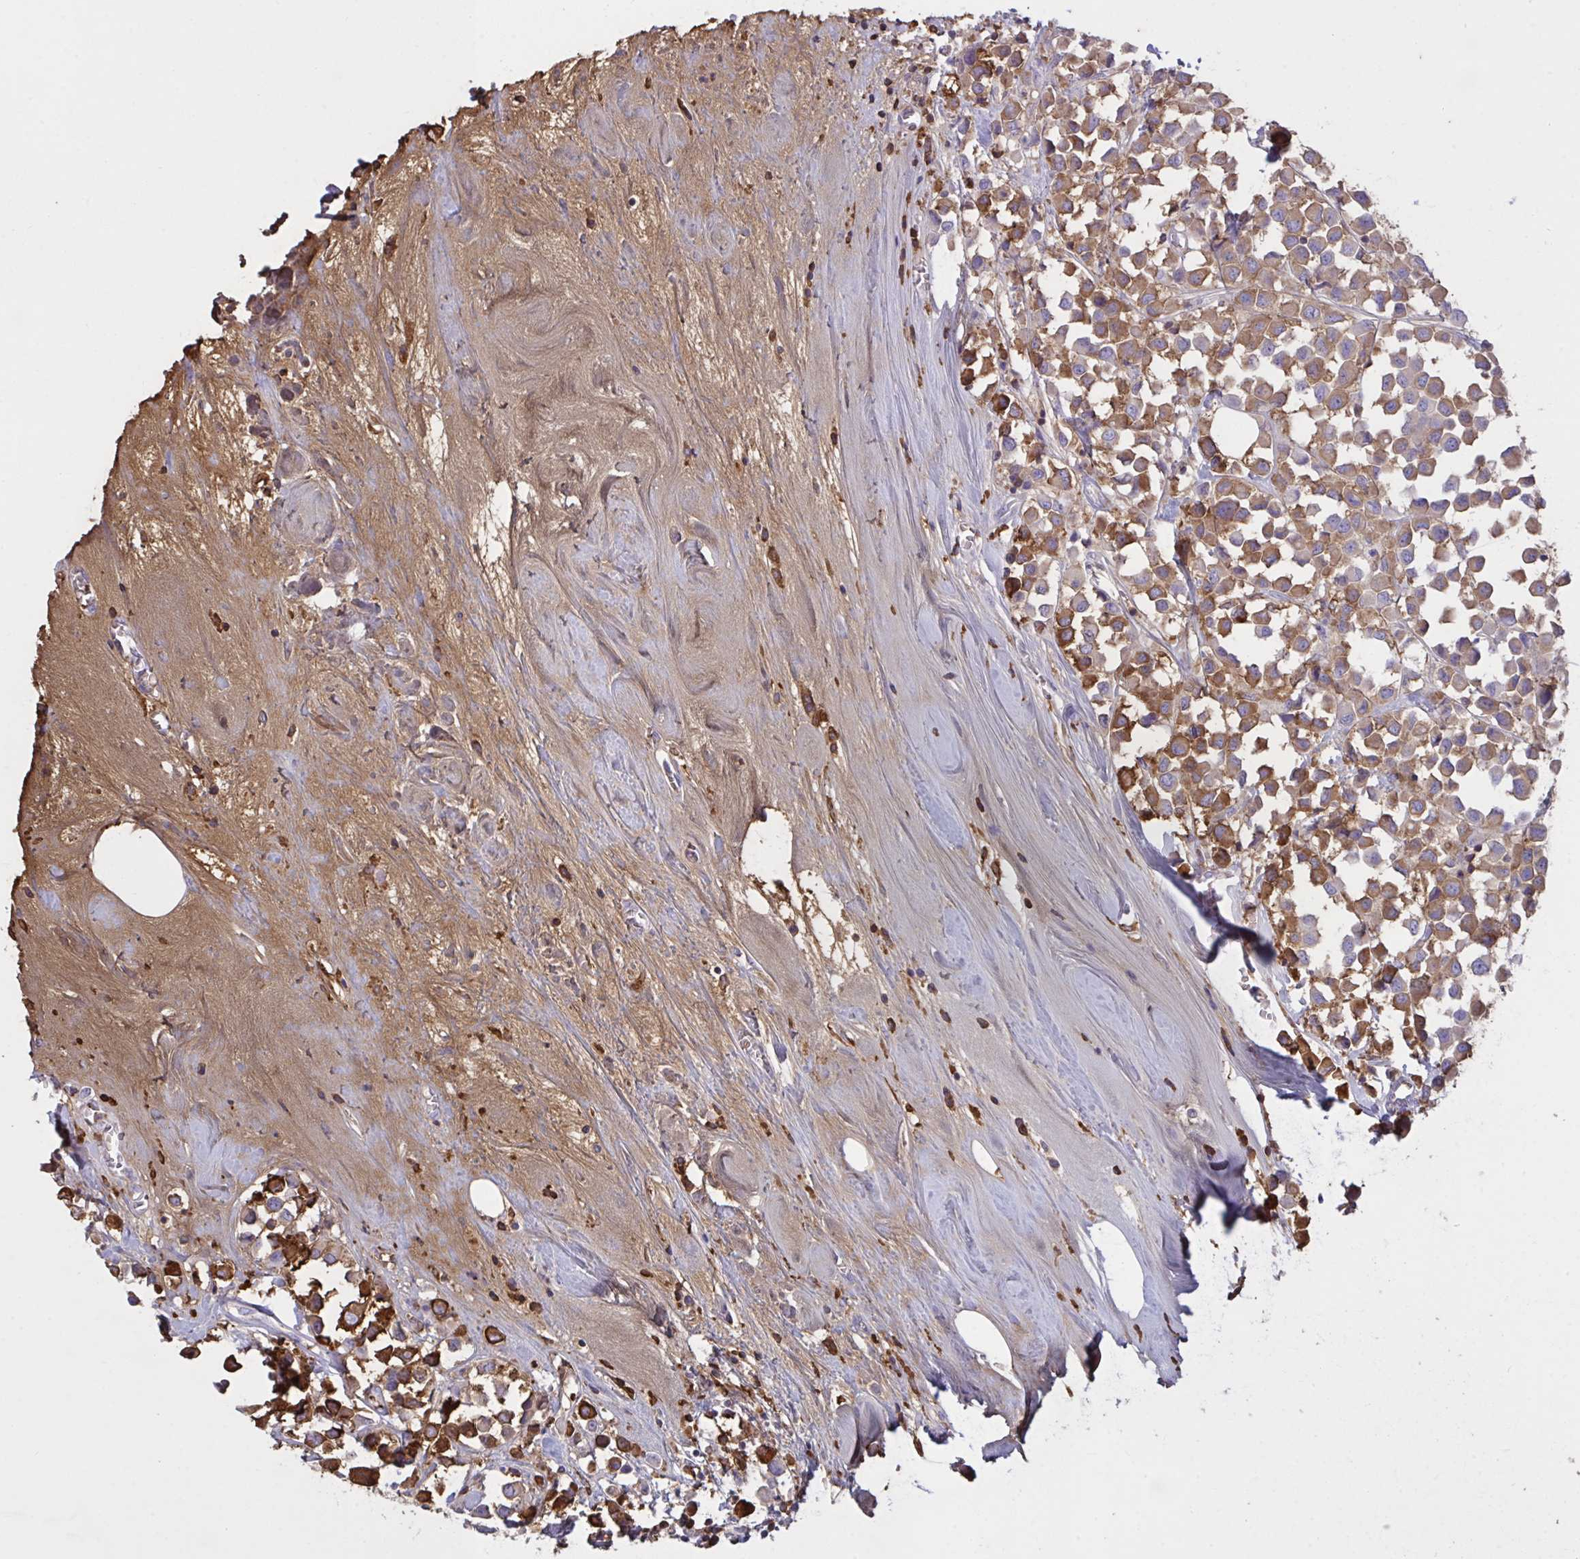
{"staining": {"intensity": "moderate", "quantity": ">75%", "location": "cytoplasmic/membranous"}, "tissue": "breast cancer", "cell_type": "Tumor cells", "image_type": "cancer", "snomed": [{"axis": "morphology", "description": "Duct carcinoma"}, {"axis": "topography", "description": "Breast"}], "caption": "Approximately >75% of tumor cells in human breast intraductal carcinoma reveal moderate cytoplasmic/membranous protein positivity as visualized by brown immunohistochemical staining.", "gene": "IL1R1", "patient": {"sex": "female", "age": 61}}